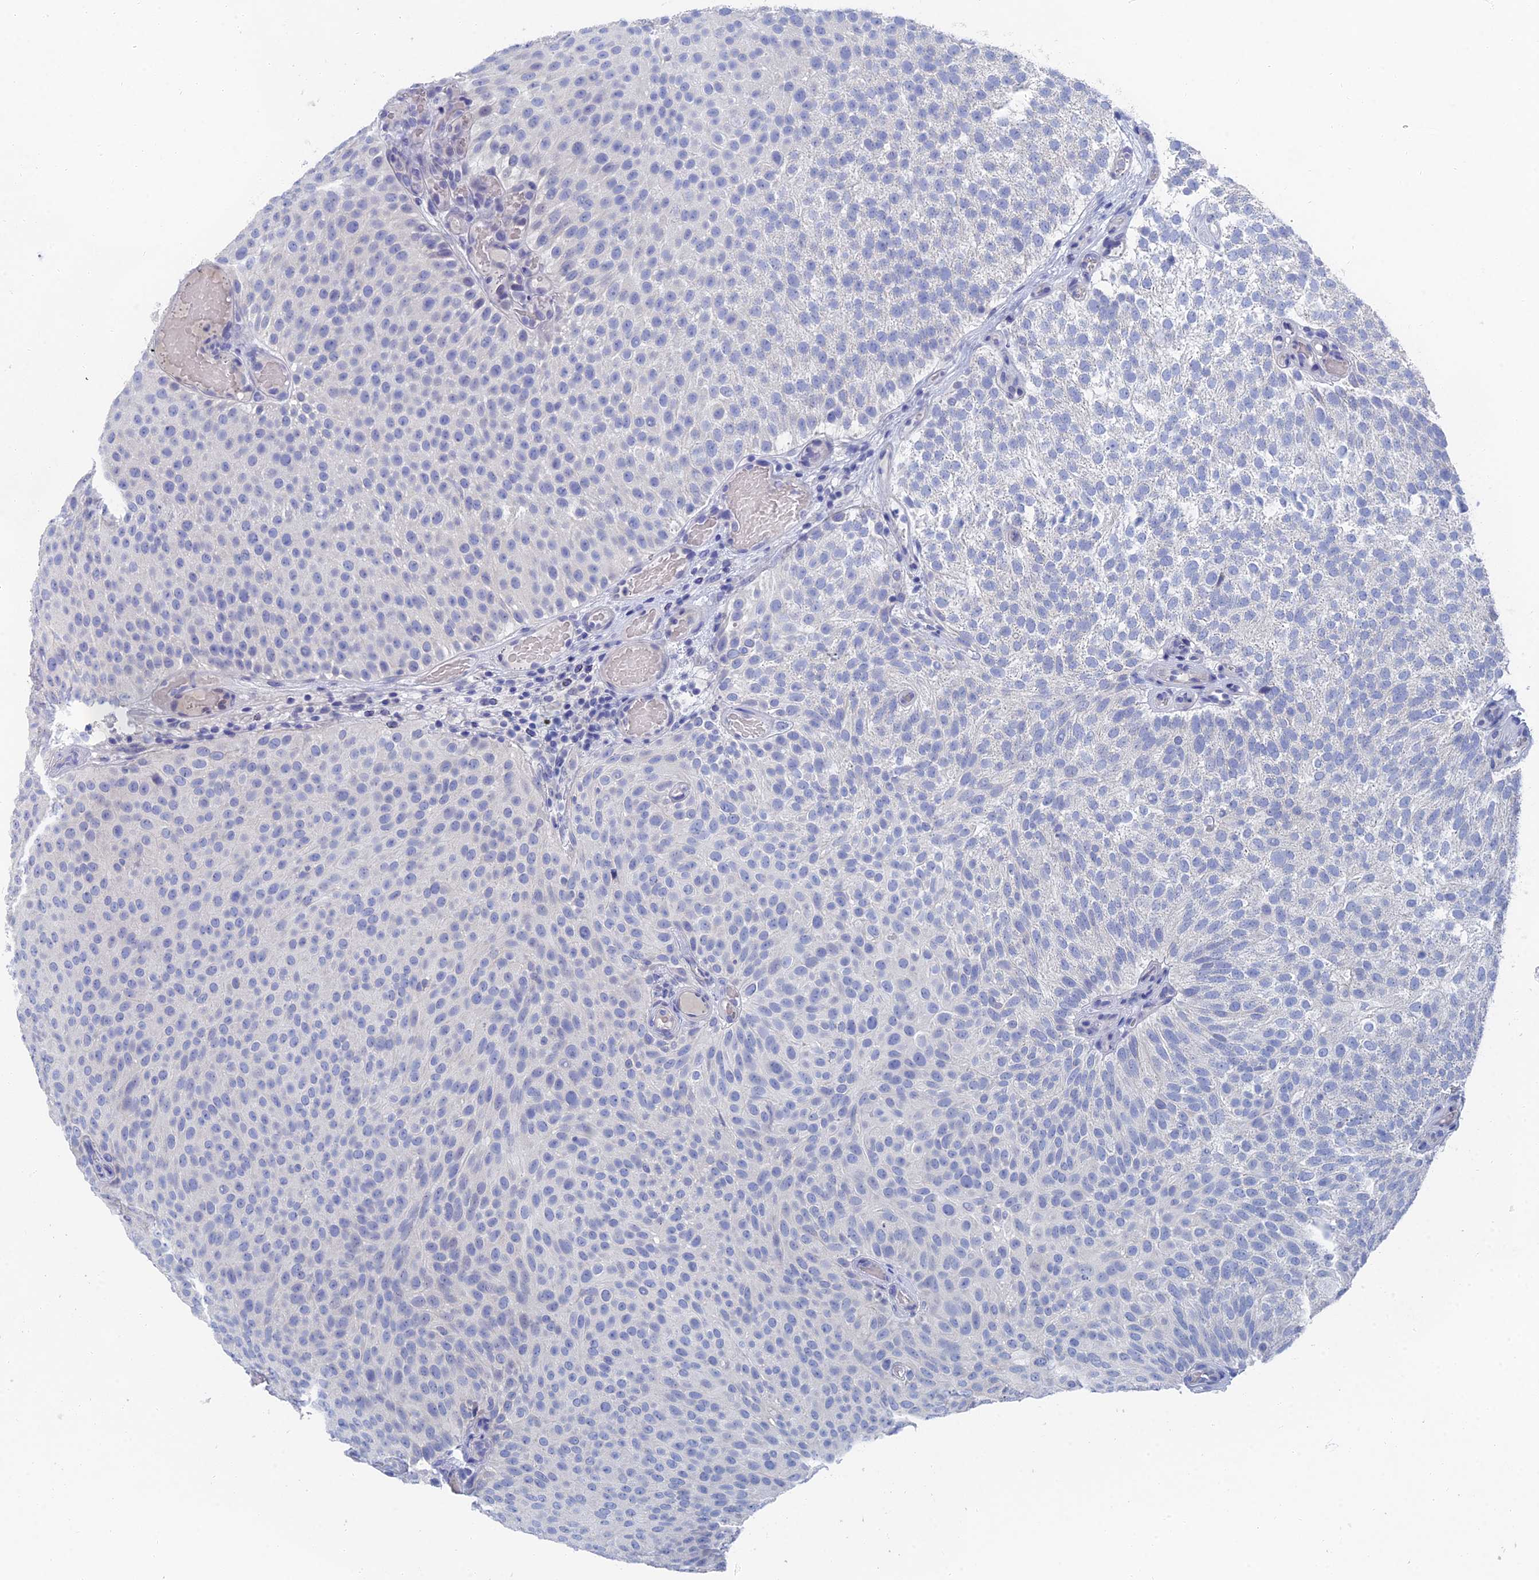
{"staining": {"intensity": "negative", "quantity": "none", "location": "none"}, "tissue": "urothelial cancer", "cell_type": "Tumor cells", "image_type": "cancer", "snomed": [{"axis": "morphology", "description": "Urothelial carcinoma, Low grade"}, {"axis": "topography", "description": "Urinary bladder"}], "caption": "Immunohistochemistry (IHC) of urothelial carcinoma (low-grade) reveals no staining in tumor cells. (DAB (3,3'-diaminobenzidine) immunohistochemistry visualized using brightfield microscopy, high magnification).", "gene": "GFAP", "patient": {"sex": "male", "age": 78}}